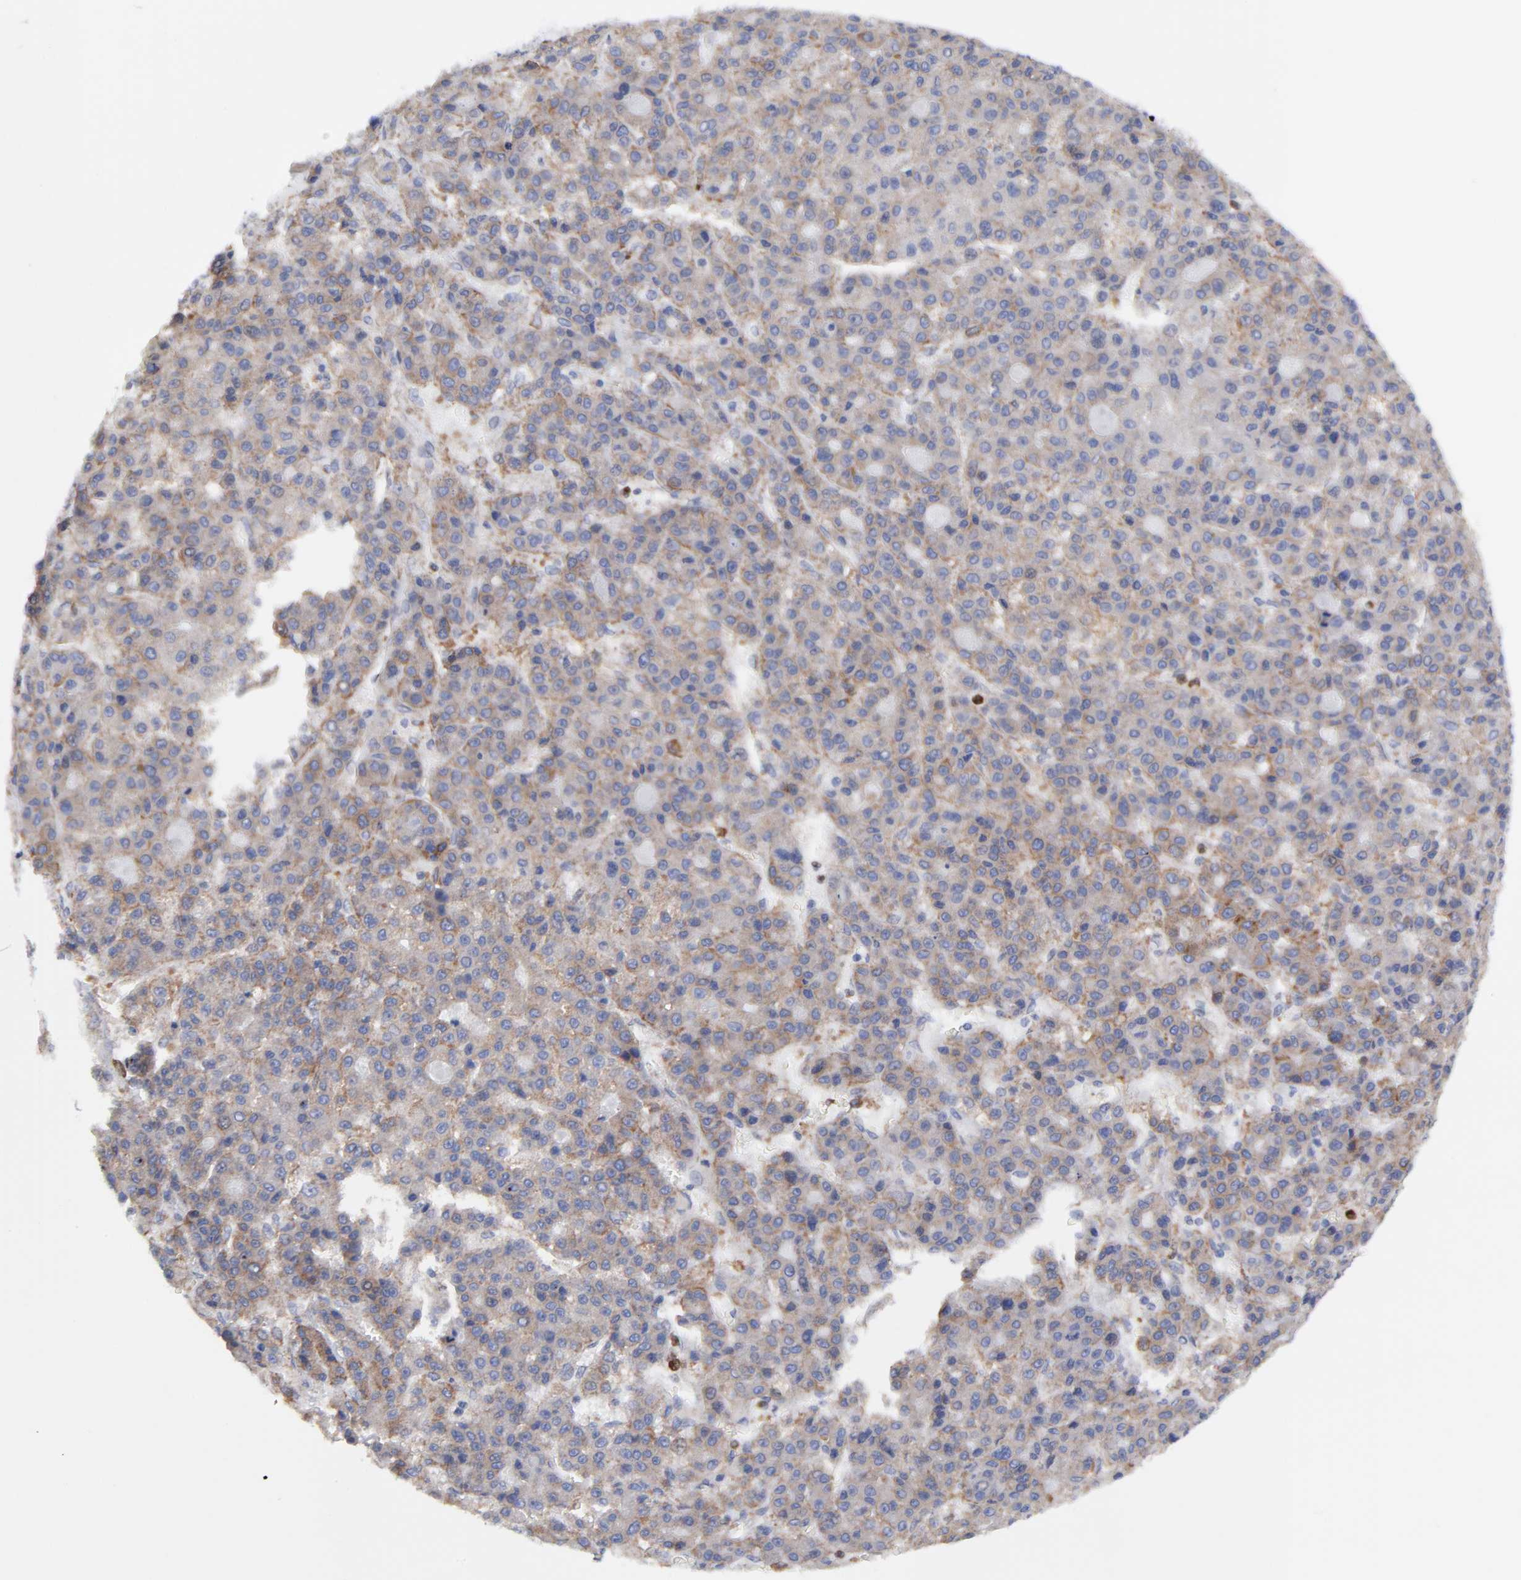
{"staining": {"intensity": "moderate", "quantity": ">75%", "location": "cytoplasmic/membranous"}, "tissue": "liver cancer", "cell_type": "Tumor cells", "image_type": "cancer", "snomed": [{"axis": "morphology", "description": "Carcinoma, Hepatocellular, NOS"}, {"axis": "topography", "description": "Liver"}], "caption": "Human hepatocellular carcinoma (liver) stained for a protein (brown) shows moderate cytoplasmic/membranous positive positivity in about >75% of tumor cells.", "gene": "MOSPD2", "patient": {"sex": "male", "age": 70}}